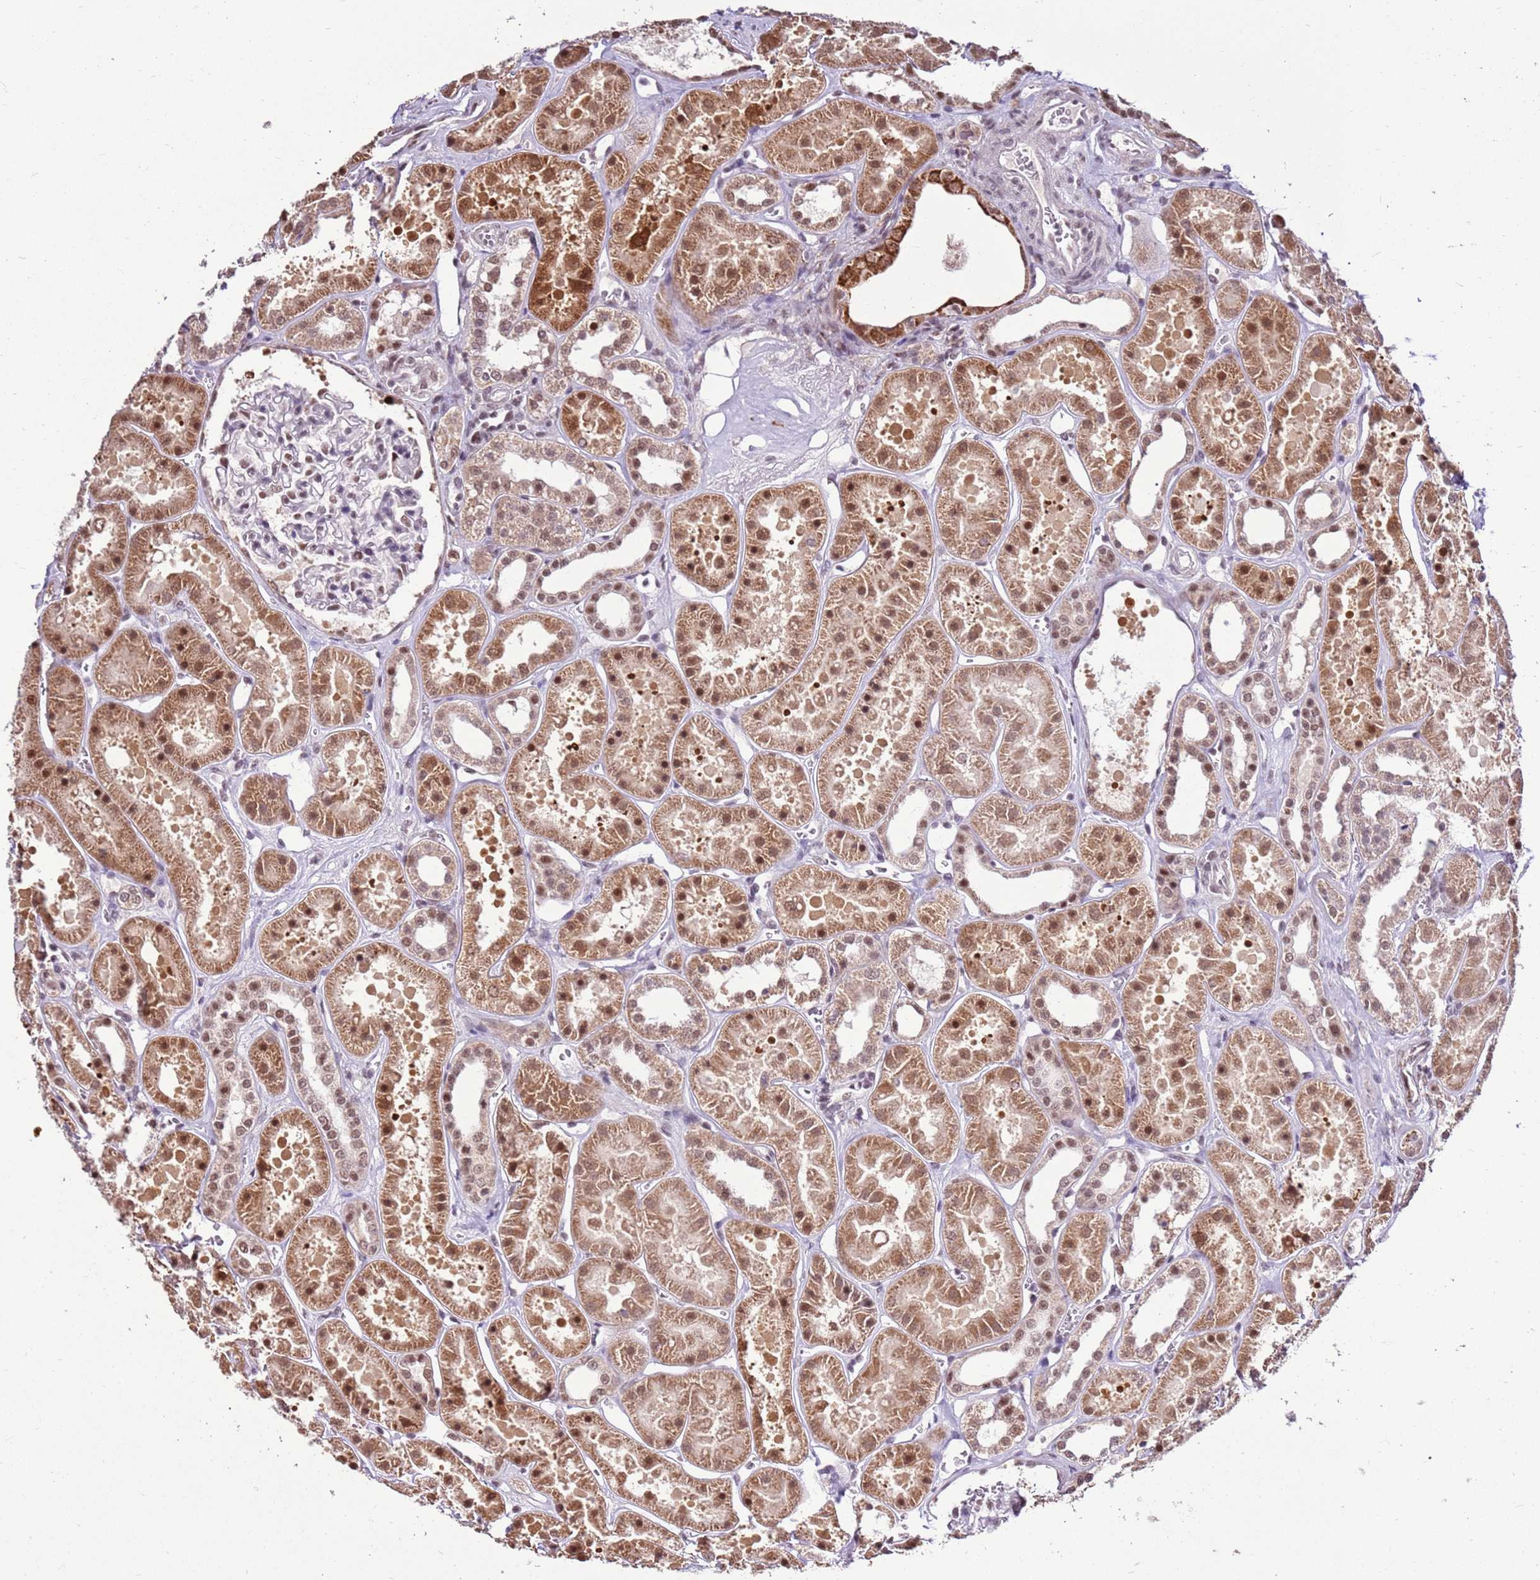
{"staining": {"intensity": "moderate", "quantity": "<25%", "location": "nuclear"}, "tissue": "kidney", "cell_type": "Cells in glomeruli", "image_type": "normal", "snomed": [{"axis": "morphology", "description": "Normal tissue, NOS"}, {"axis": "topography", "description": "Kidney"}], "caption": "Immunohistochemistry (IHC) image of benign kidney: human kidney stained using immunohistochemistry (IHC) reveals low levels of moderate protein expression localized specifically in the nuclear of cells in glomeruli, appearing as a nuclear brown color.", "gene": "AKAP8L", "patient": {"sex": "female", "age": 41}}